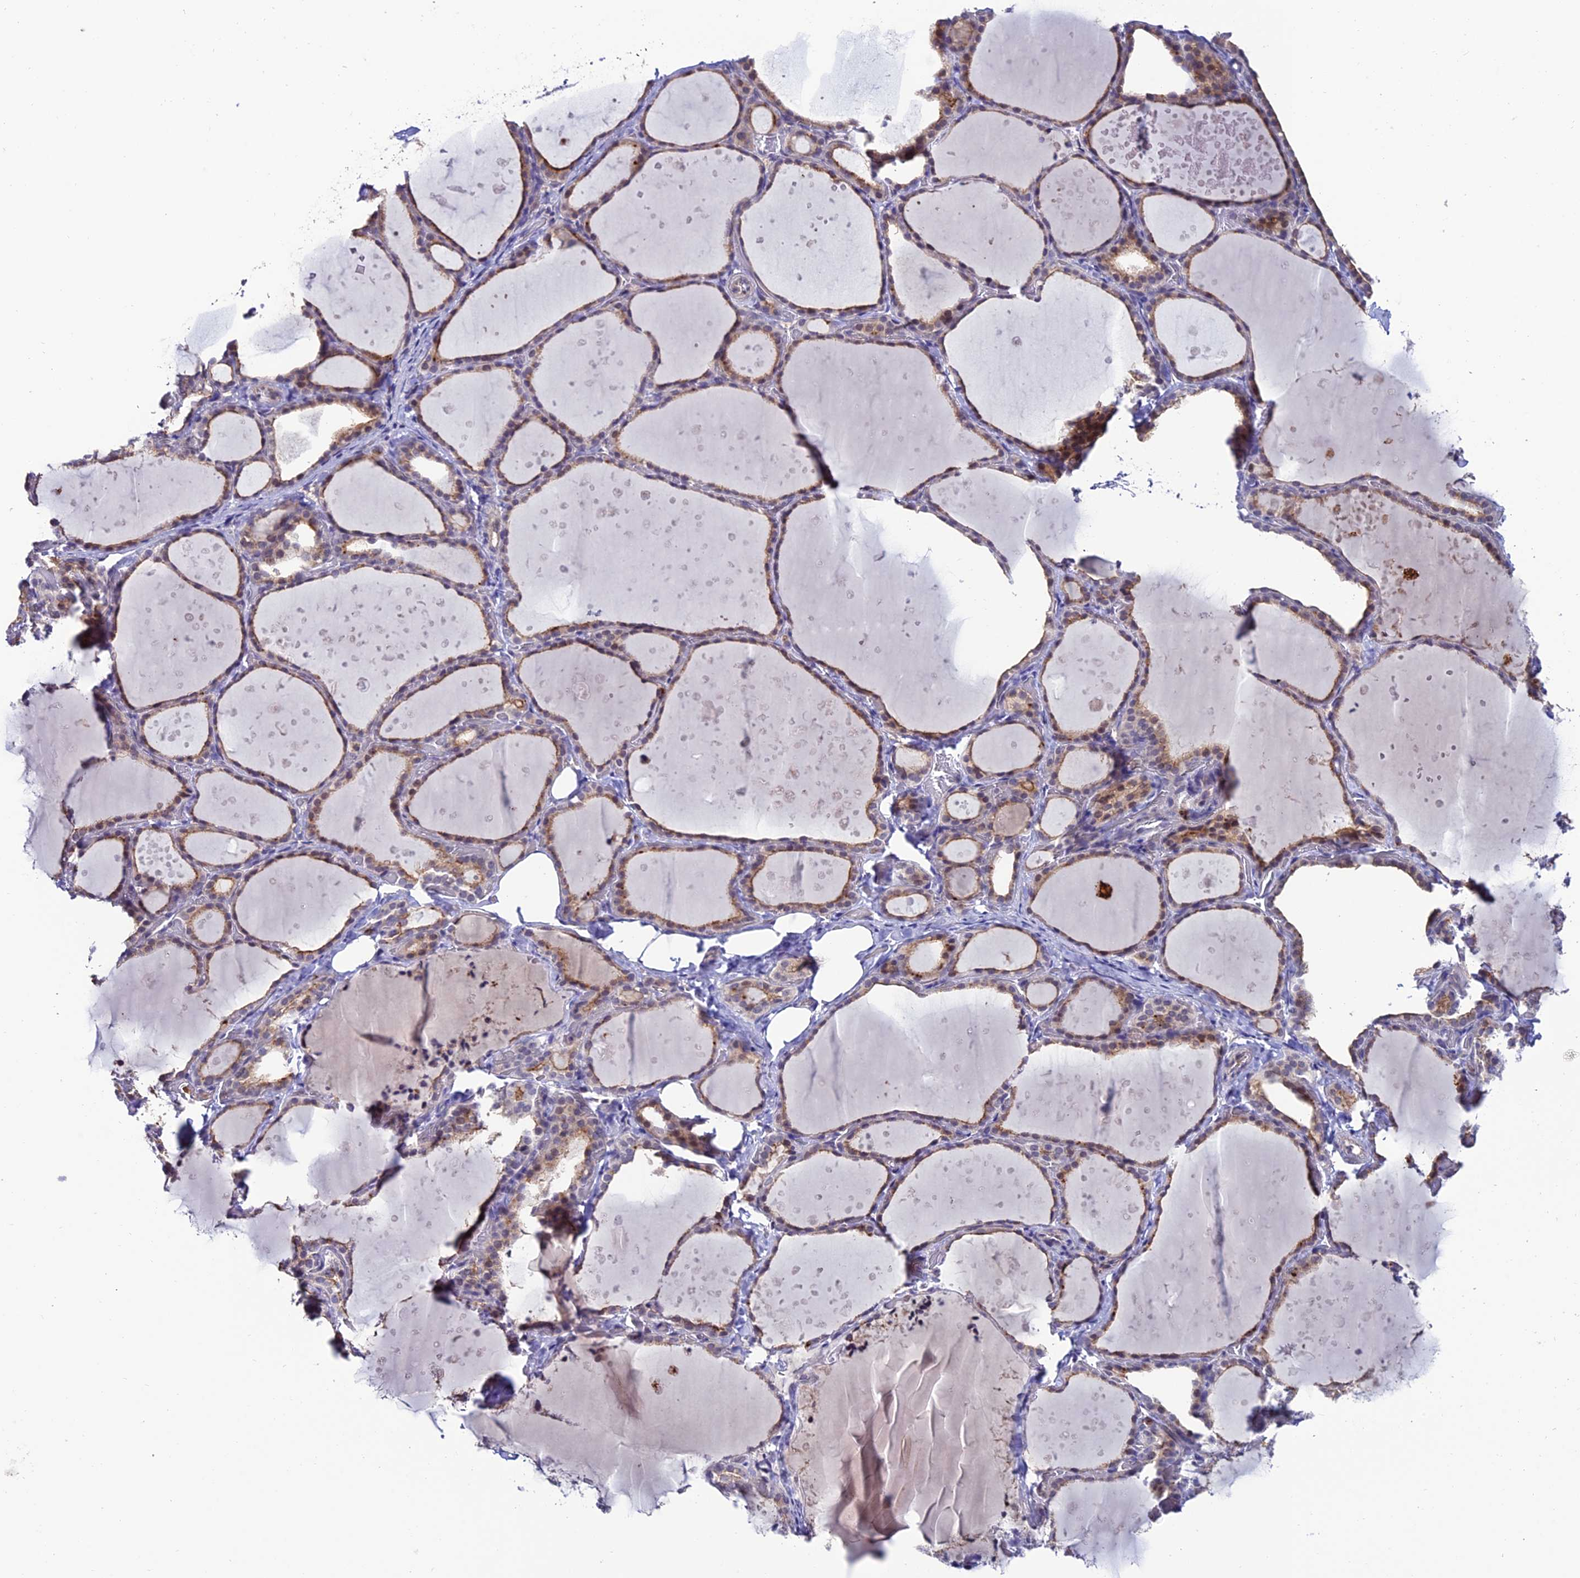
{"staining": {"intensity": "weak", "quantity": ">75%", "location": "cytoplasmic/membranous"}, "tissue": "thyroid gland", "cell_type": "Glandular cells", "image_type": "normal", "snomed": [{"axis": "morphology", "description": "Normal tissue, NOS"}, {"axis": "topography", "description": "Thyroid gland"}], "caption": "Protein expression analysis of benign thyroid gland exhibits weak cytoplasmic/membranous positivity in about >75% of glandular cells.", "gene": "ARHGEF18", "patient": {"sex": "female", "age": 44}}